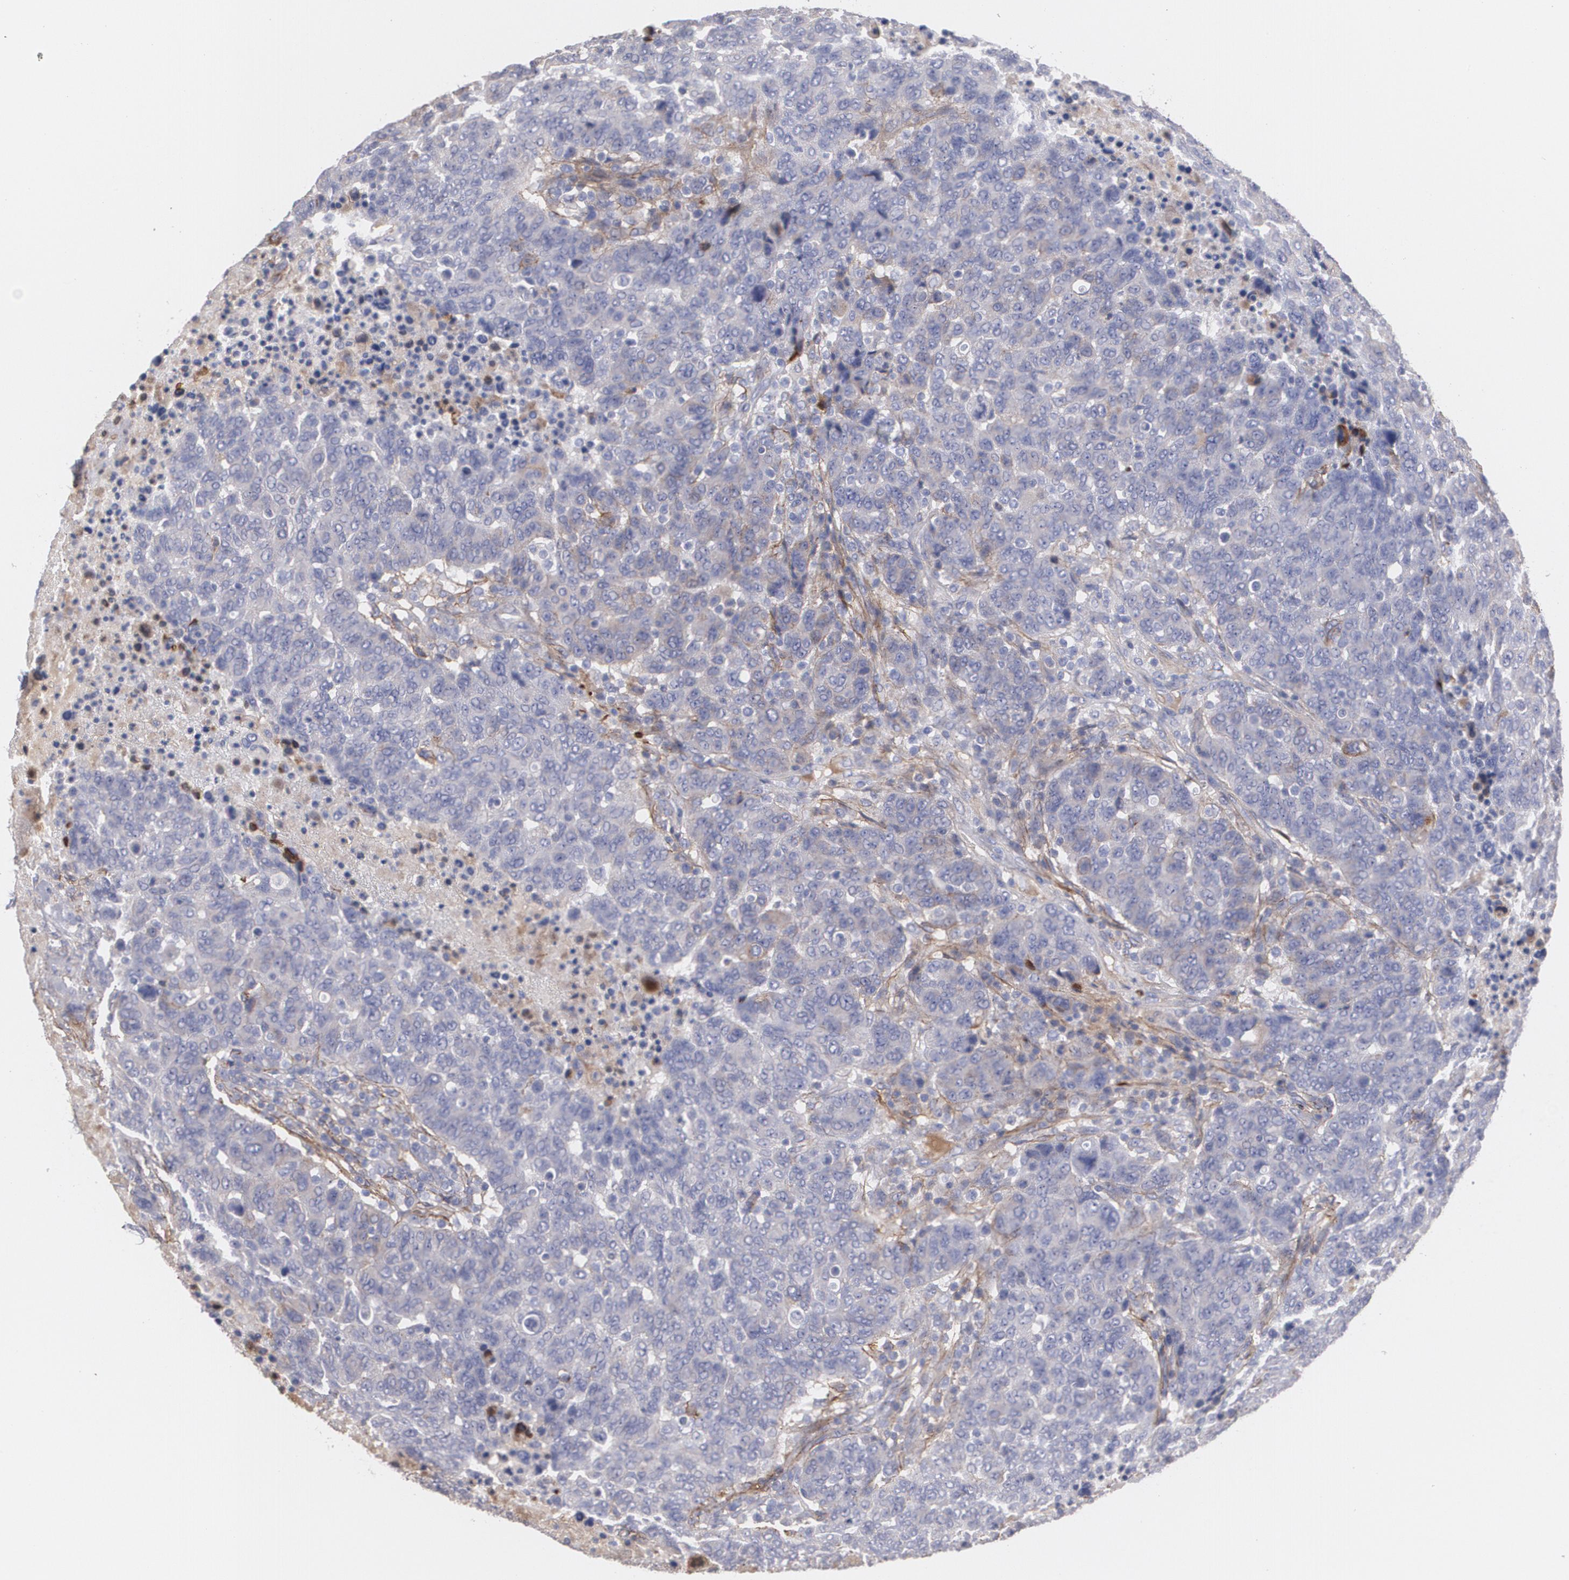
{"staining": {"intensity": "negative", "quantity": "none", "location": "none"}, "tissue": "breast cancer", "cell_type": "Tumor cells", "image_type": "cancer", "snomed": [{"axis": "morphology", "description": "Duct carcinoma"}, {"axis": "topography", "description": "Breast"}], "caption": "Breast cancer was stained to show a protein in brown. There is no significant staining in tumor cells.", "gene": "FBLN1", "patient": {"sex": "female", "age": 37}}